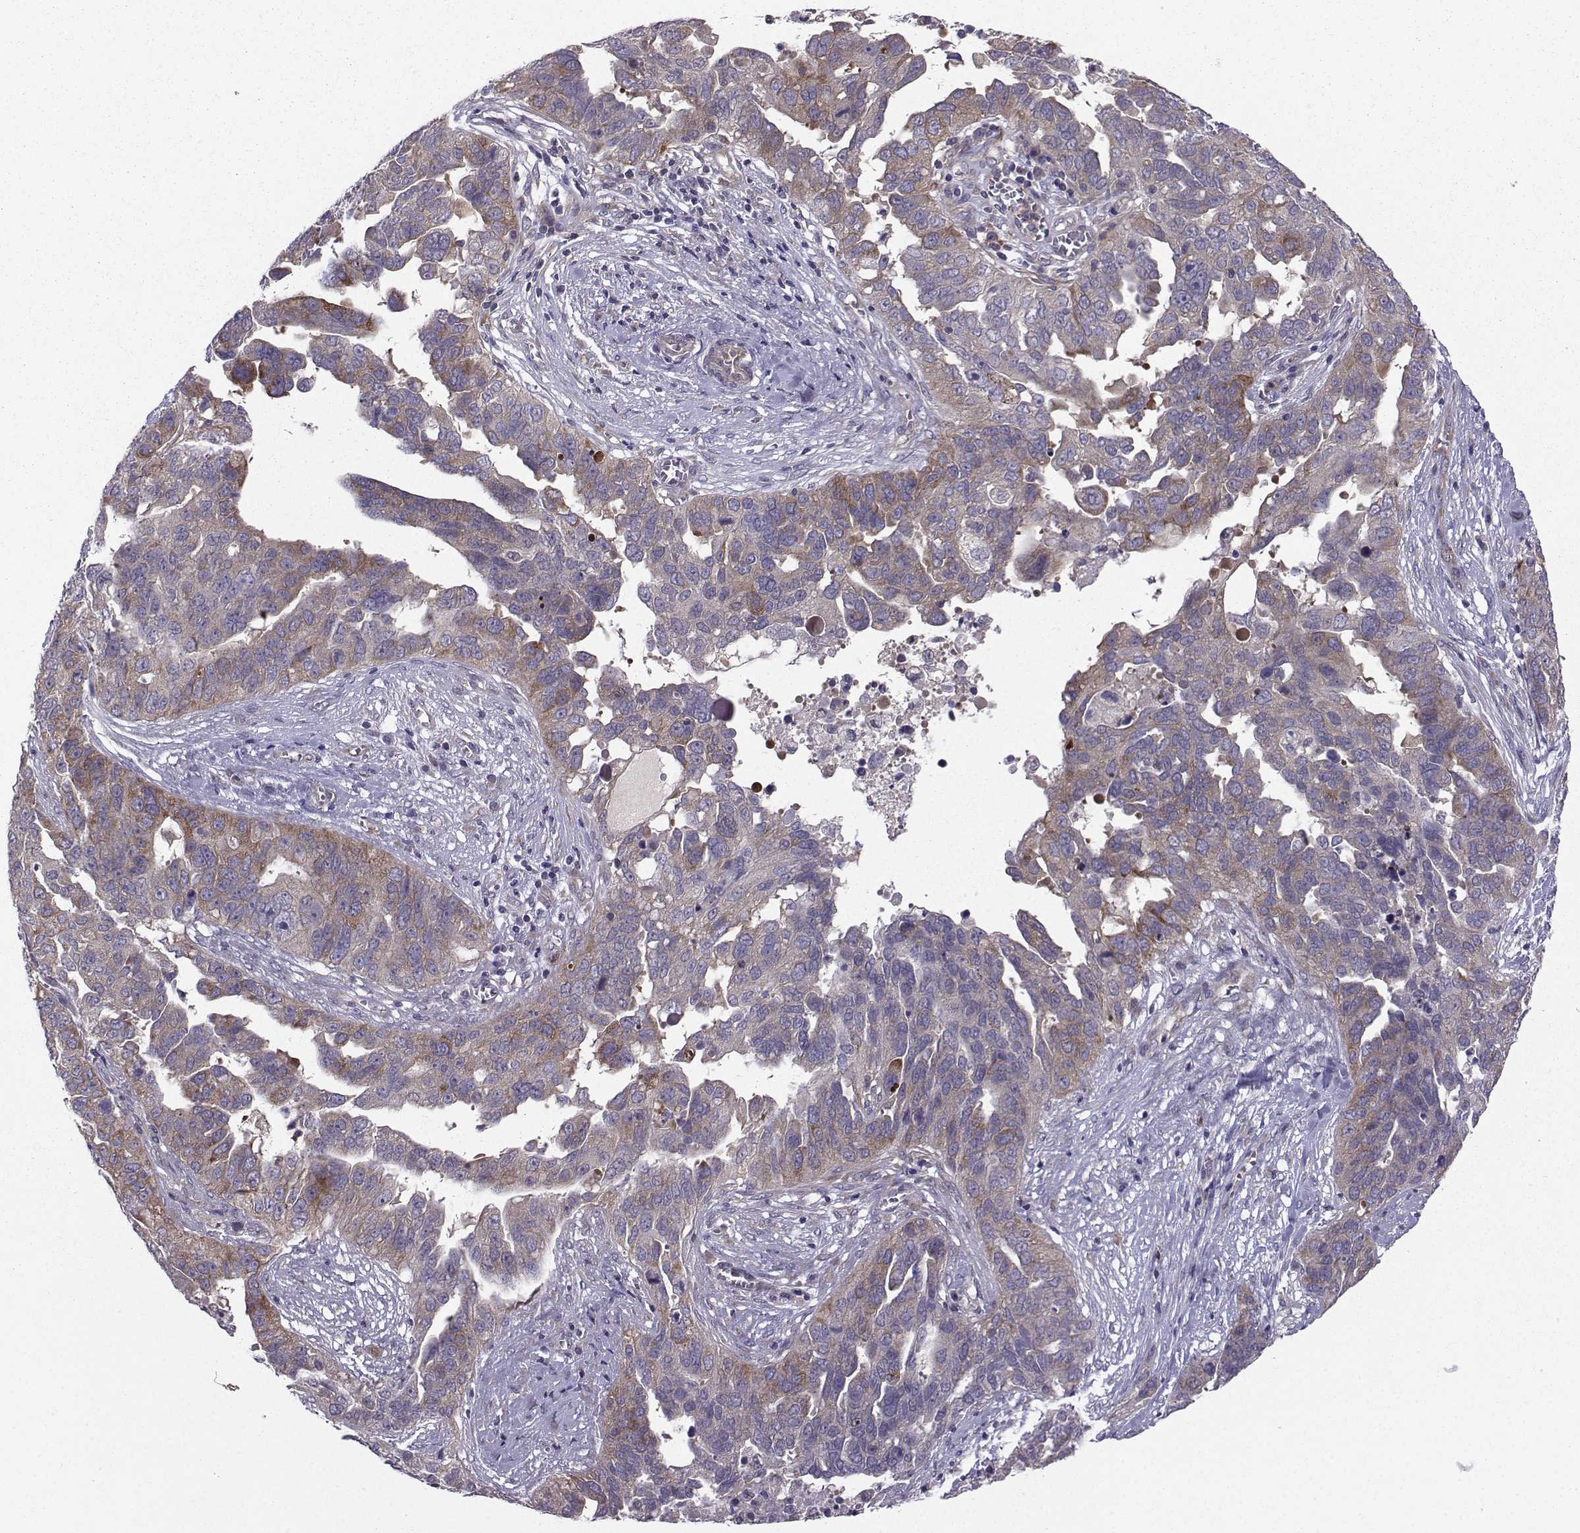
{"staining": {"intensity": "moderate", "quantity": "<25%", "location": "cytoplasmic/membranous"}, "tissue": "ovarian cancer", "cell_type": "Tumor cells", "image_type": "cancer", "snomed": [{"axis": "morphology", "description": "Carcinoma, endometroid"}, {"axis": "topography", "description": "Soft tissue"}, {"axis": "topography", "description": "Ovary"}], "caption": "The photomicrograph displays immunohistochemical staining of ovarian endometroid carcinoma. There is moderate cytoplasmic/membranous positivity is identified in approximately <25% of tumor cells.", "gene": "STXBP5", "patient": {"sex": "female", "age": 52}}